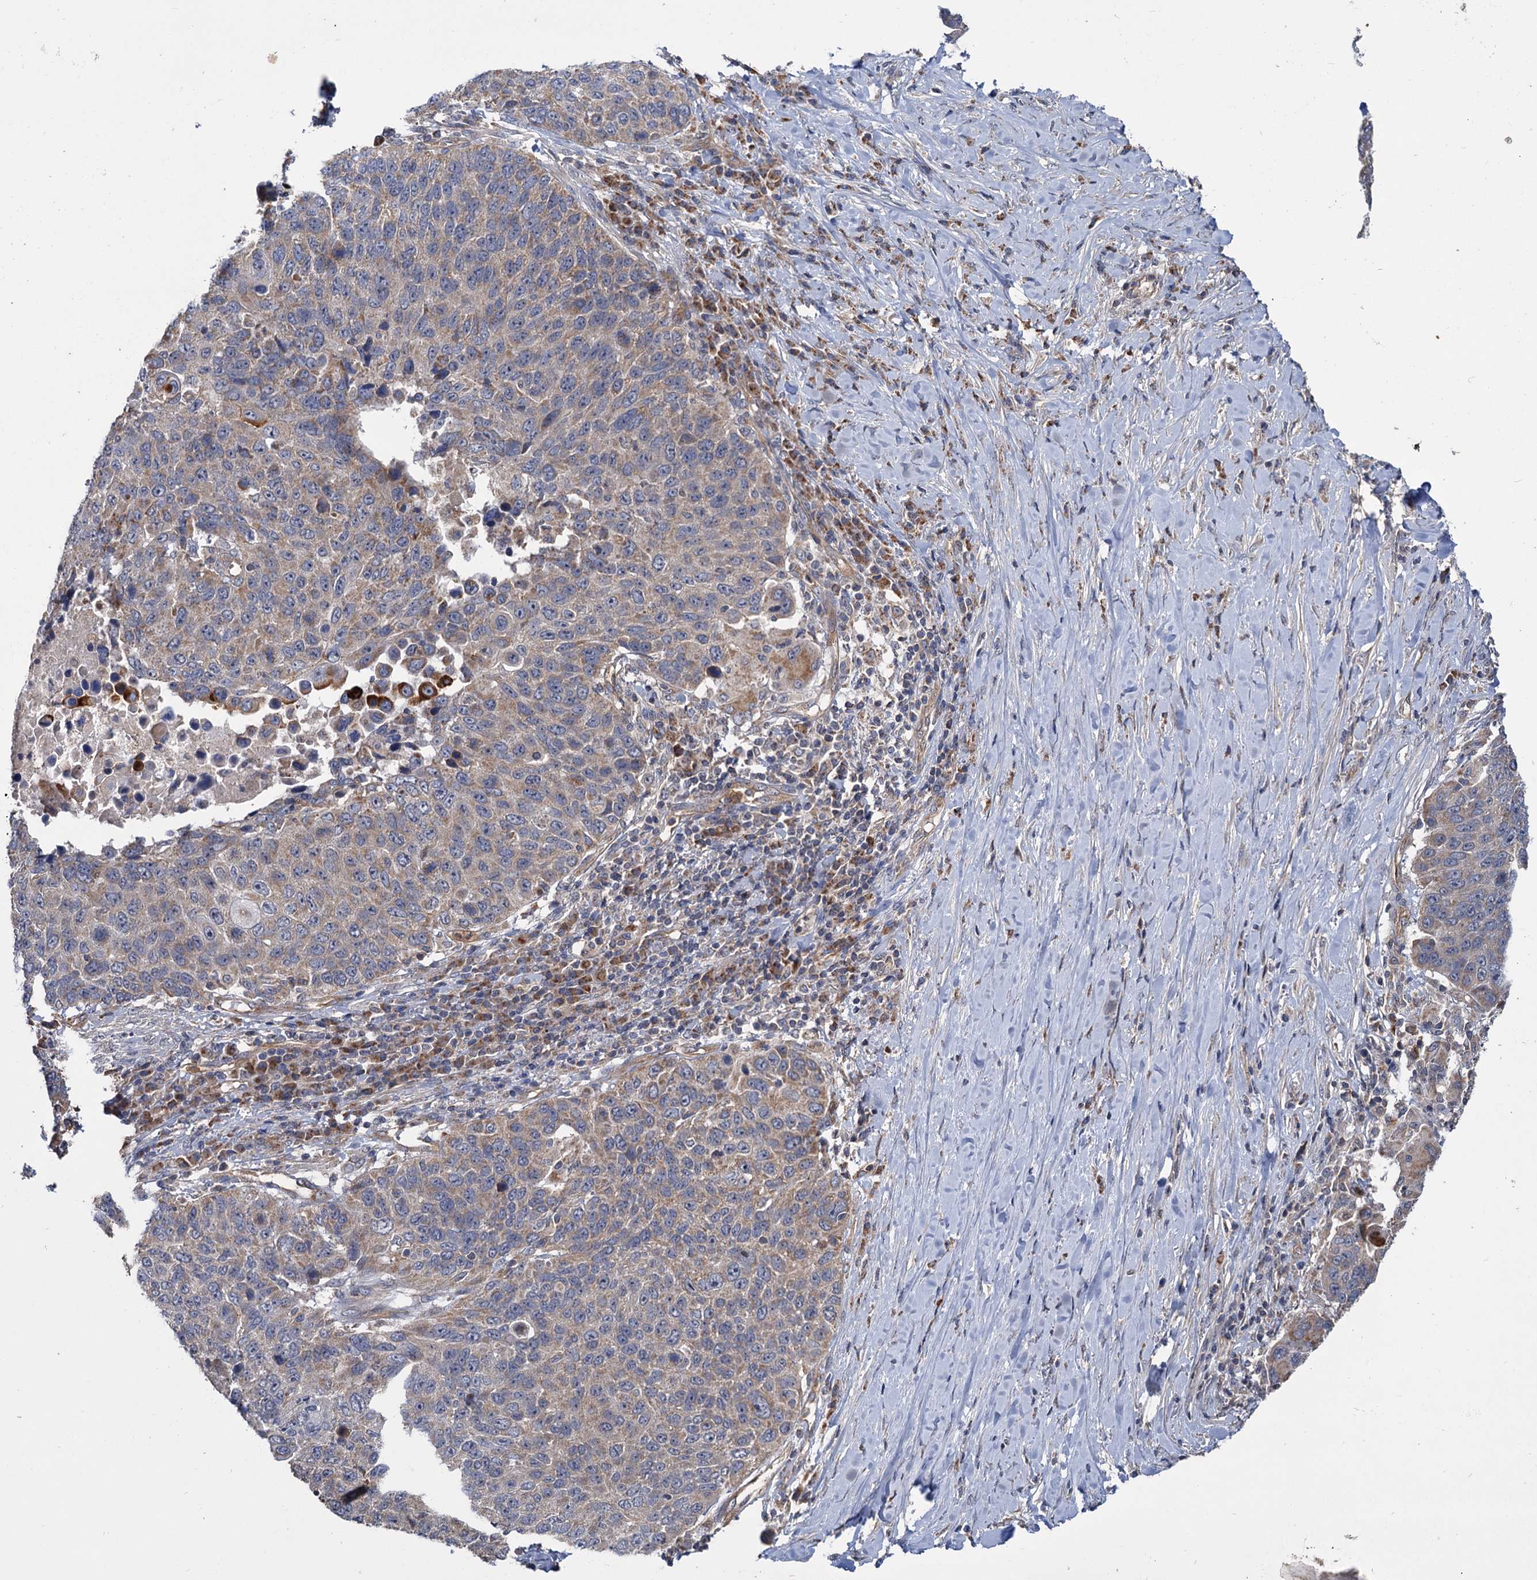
{"staining": {"intensity": "weak", "quantity": "<25%", "location": "cytoplasmic/membranous"}, "tissue": "lung cancer", "cell_type": "Tumor cells", "image_type": "cancer", "snomed": [{"axis": "morphology", "description": "Normal tissue, NOS"}, {"axis": "morphology", "description": "Squamous cell carcinoma, NOS"}, {"axis": "topography", "description": "Lymph node"}, {"axis": "topography", "description": "Lung"}], "caption": "DAB immunohistochemical staining of lung squamous cell carcinoma shows no significant positivity in tumor cells.", "gene": "DYNC2H1", "patient": {"sex": "male", "age": 66}}